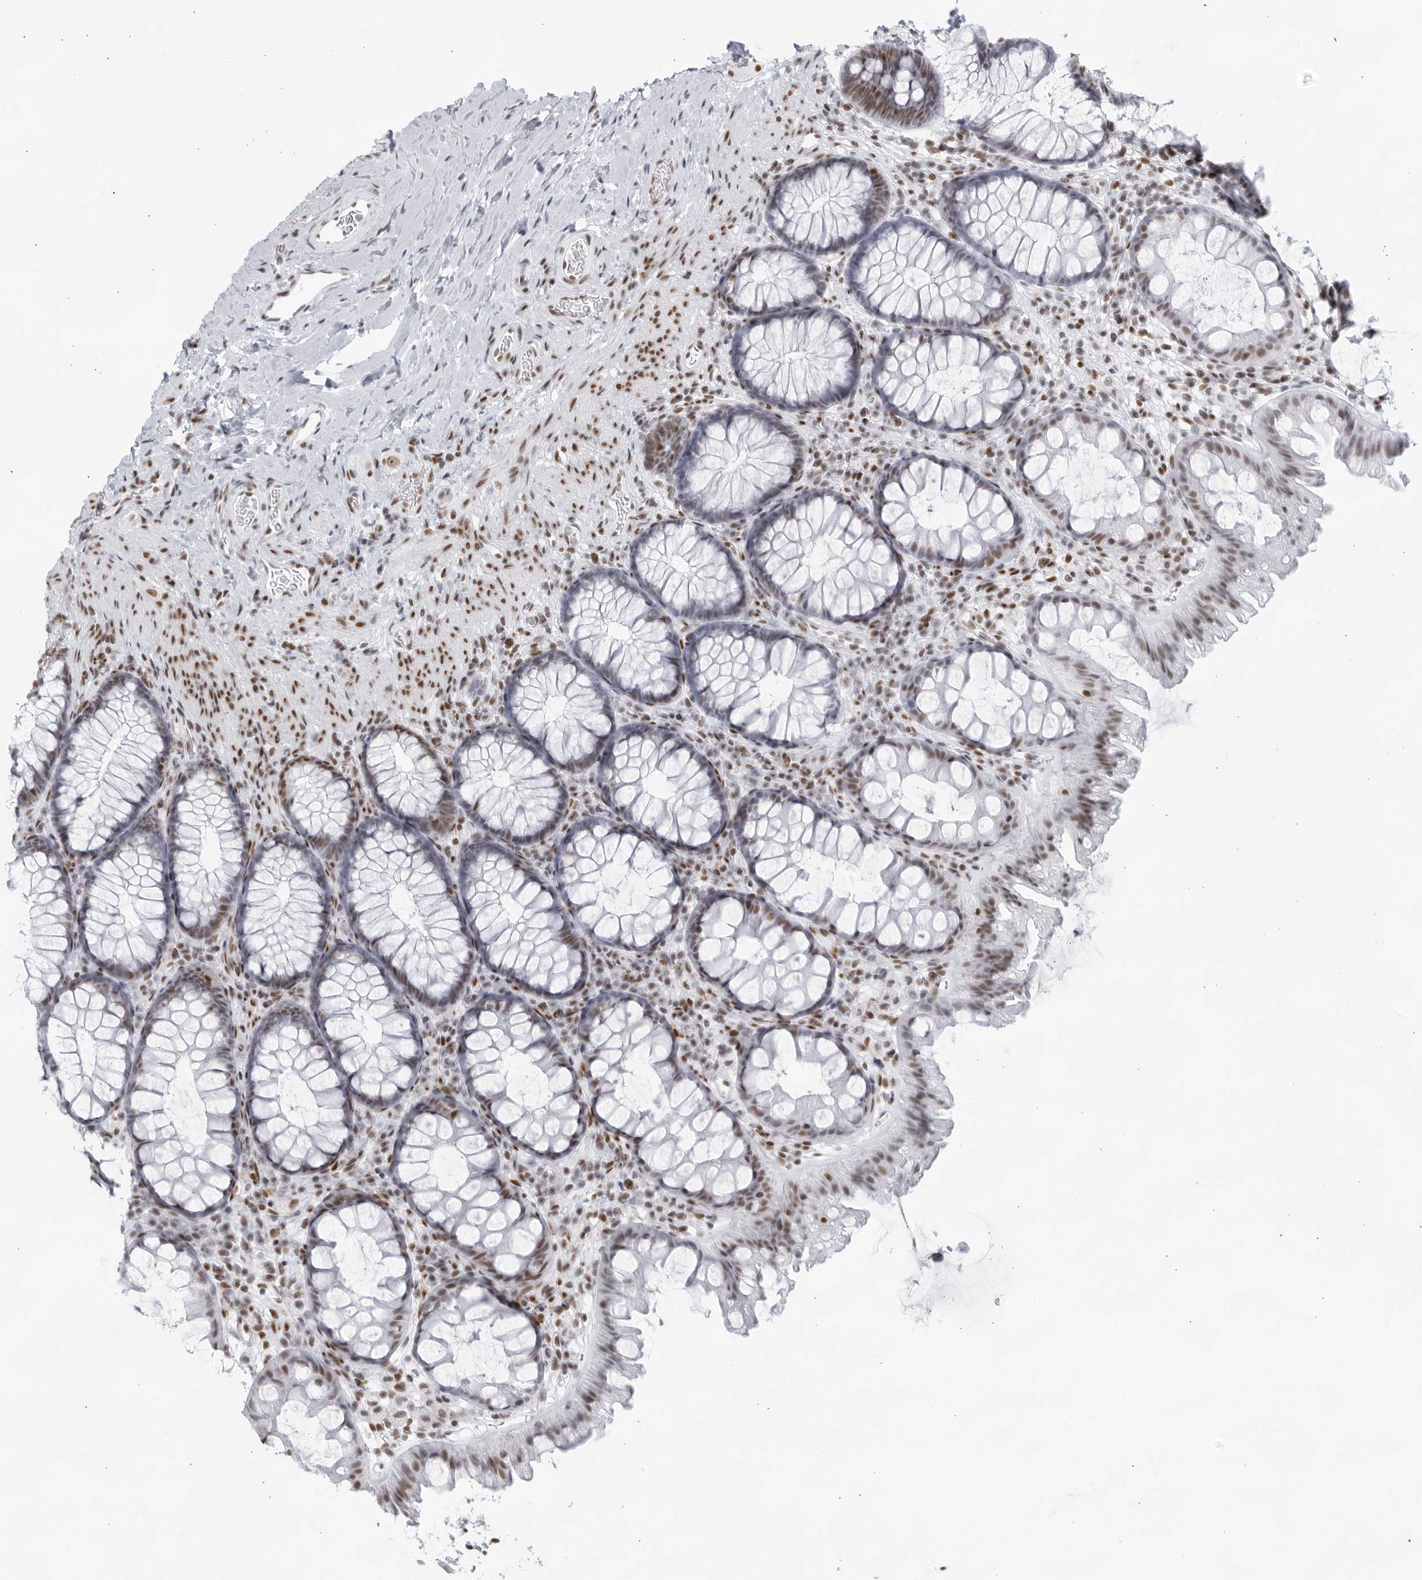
{"staining": {"intensity": "moderate", "quantity": "25%-75%", "location": "nuclear"}, "tissue": "colon", "cell_type": "Endothelial cells", "image_type": "normal", "snomed": [{"axis": "morphology", "description": "Normal tissue, NOS"}, {"axis": "topography", "description": "Colon"}], "caption": "Immunohistochemistry micrograph of normal colon: colon stained using immunohistochemistry (IHC) shows medium levels of moderate protein expression localized specifically in the nuclear of endothelial cells, appearing as a nuclear brown color.", "gene": "HP1BP3", "patient": {"sex": "female", "age": 62}}